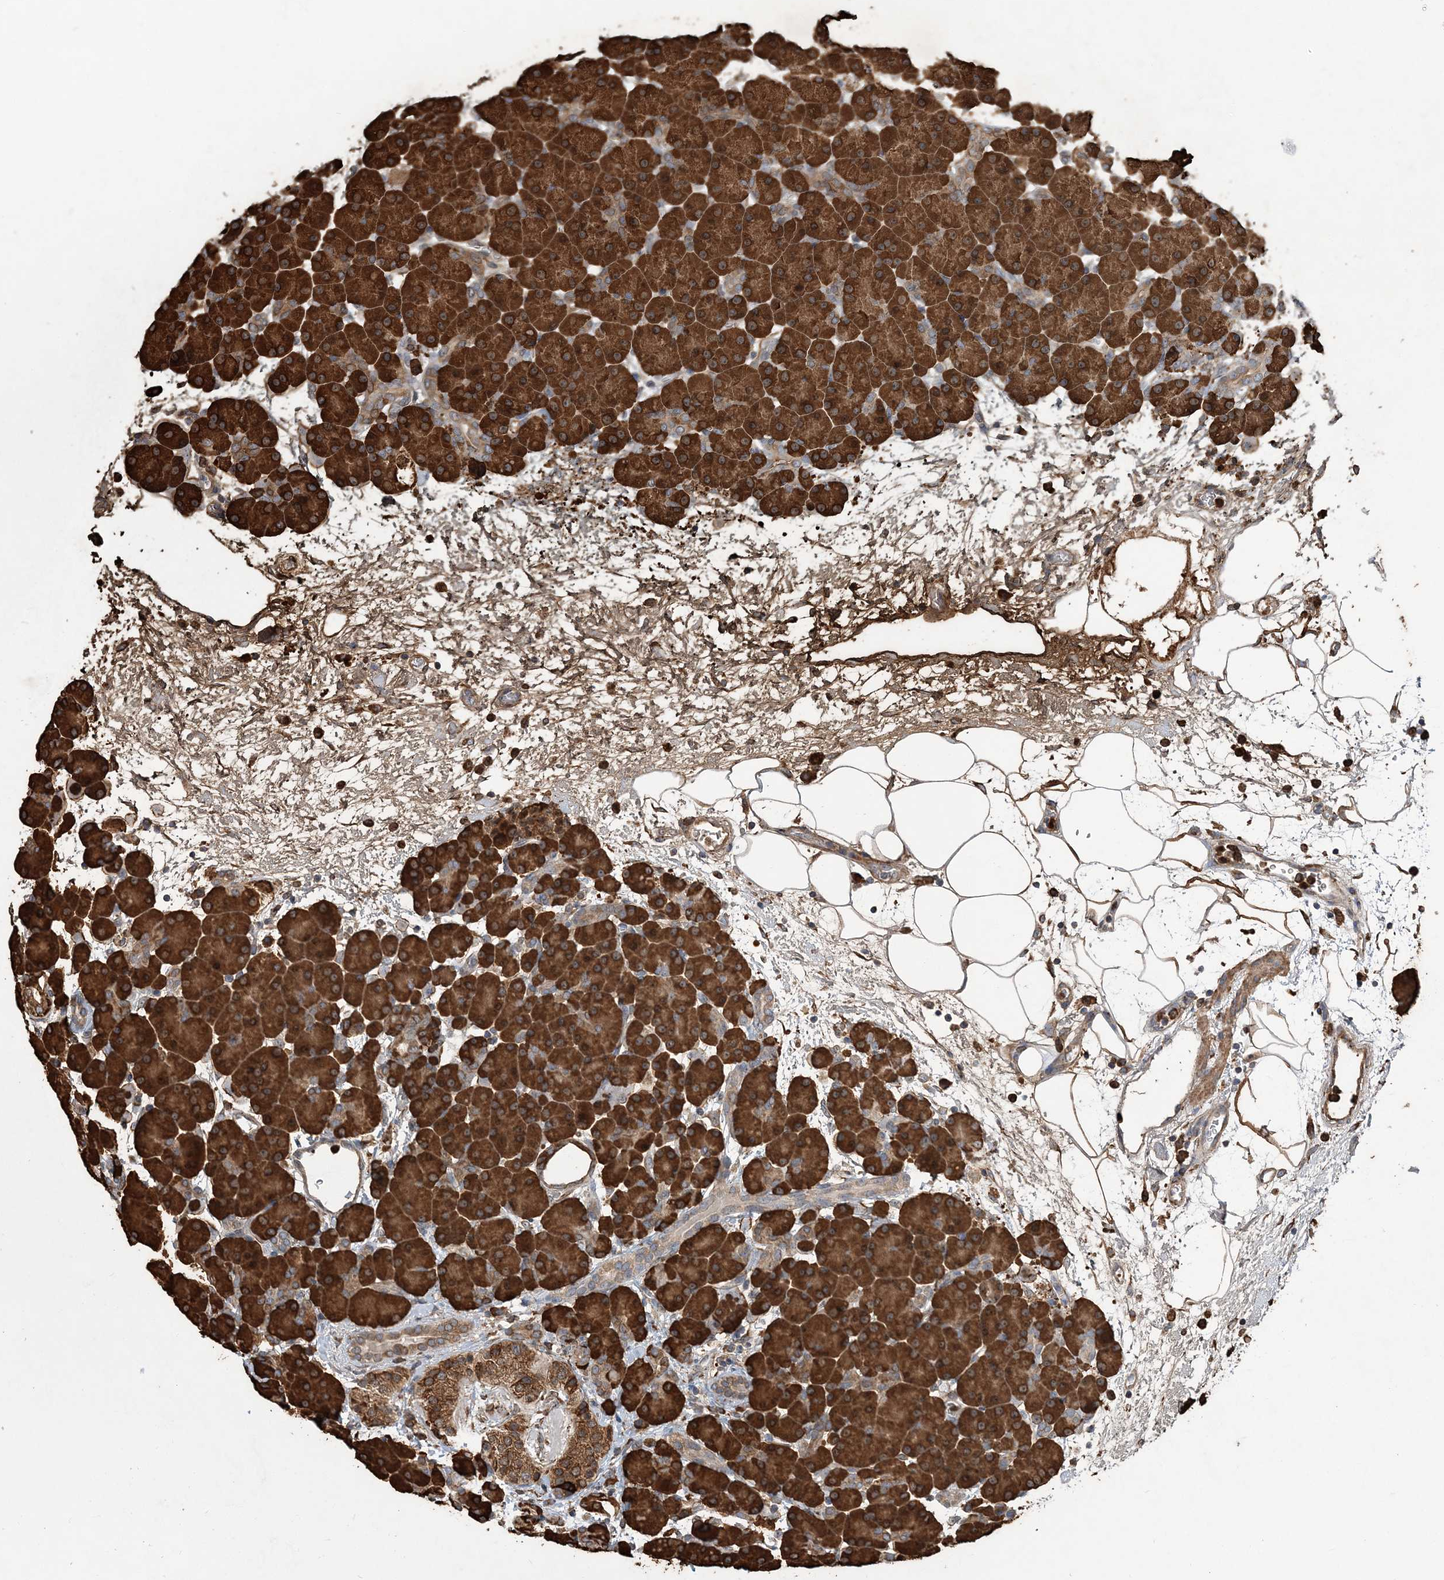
{"staining": {"intensity": "strong", "quantity": ">75%", "location": "cytoplasmic/membranous"}, "tissue": "pancreas", "cell_type": "Exocrine glandular cells", "image_type": "normal", "snomed": [{"axis": "morphology", "description": "Normal tissue, NOS"}, {"axis": "topography", "description": "Pancreas"}], "caption": "Protein staining by immunohistochemistry exhibits strong cytoplasmic/membranous staining in about >75% of exocrine glandular cells in benign pancreas.", "gene": "WDR12", "patient": {"sex": "male", "age": 66}}